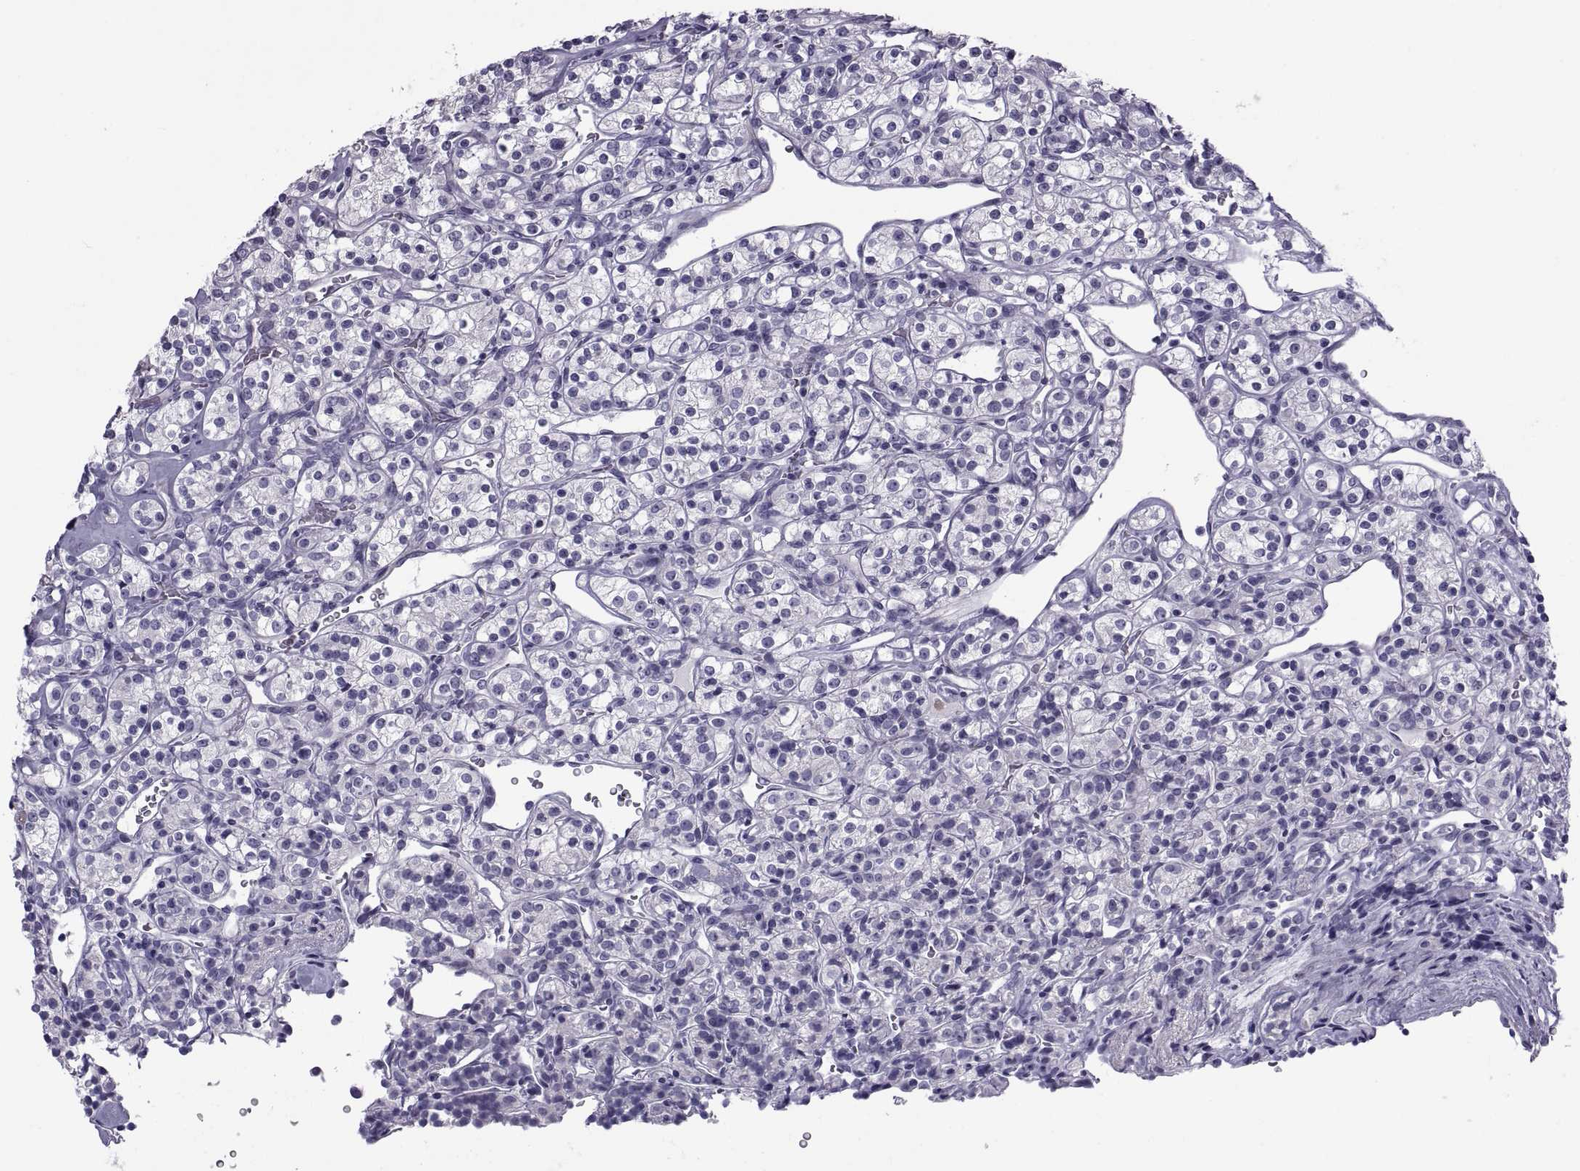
{"staining": {"intensity": "negative", "quantity": "none", "location": "none"}, "tissue": "renal cancer", "cell_type": "Tumor cells", "image_type": "cancer", "snomed": [{"axis": "morphology", "description": "Adenocarcinoma, NOS"}, {"axis": "topography", "description": "Kidney"}], "caption": "Tumor cells are negative for protein expression in human adenocarcinoma (renal).", "gene": "MAGEB1", "patient": {"sex": "male", "age": 77}}